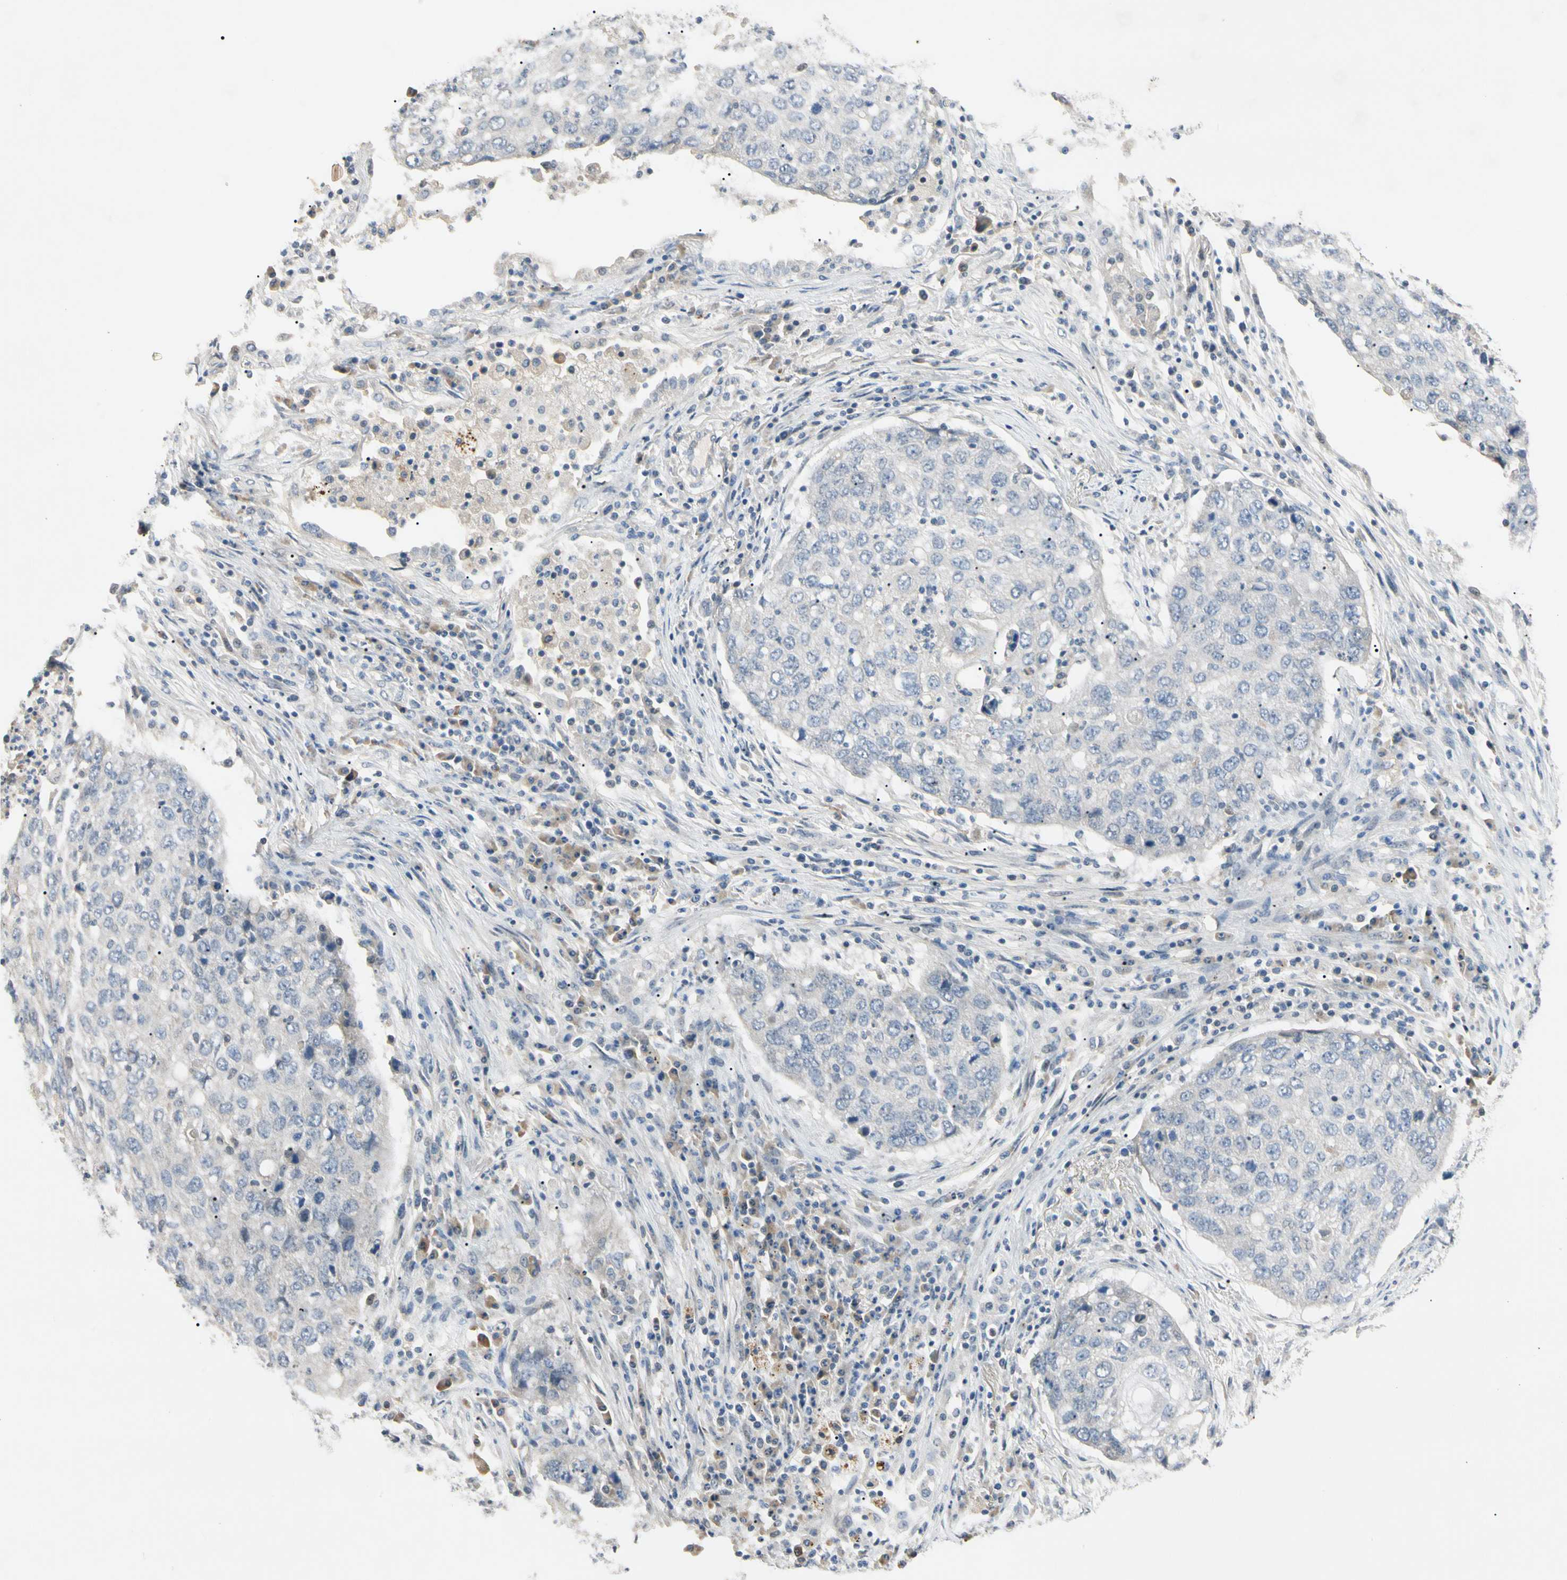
{"staining": {"intensity": "negative", "quantity": "none", "location": "none"}, "tissue": "lung cancer", "cell_type": "Tumor cells", "image_type": "cancer", "snomed": [{"axis": "morphology", "description": "Squamous cell carcinoma, NOS"}, {"axis": "topography", "description": "Lung"}], "caption": "A histopathology image of lung squamous cell carcinoma stained for a protein shows no brown staining in tumor cells.", "gene": "PRSS21", "patient": {"sex": "female", "age": 63}}